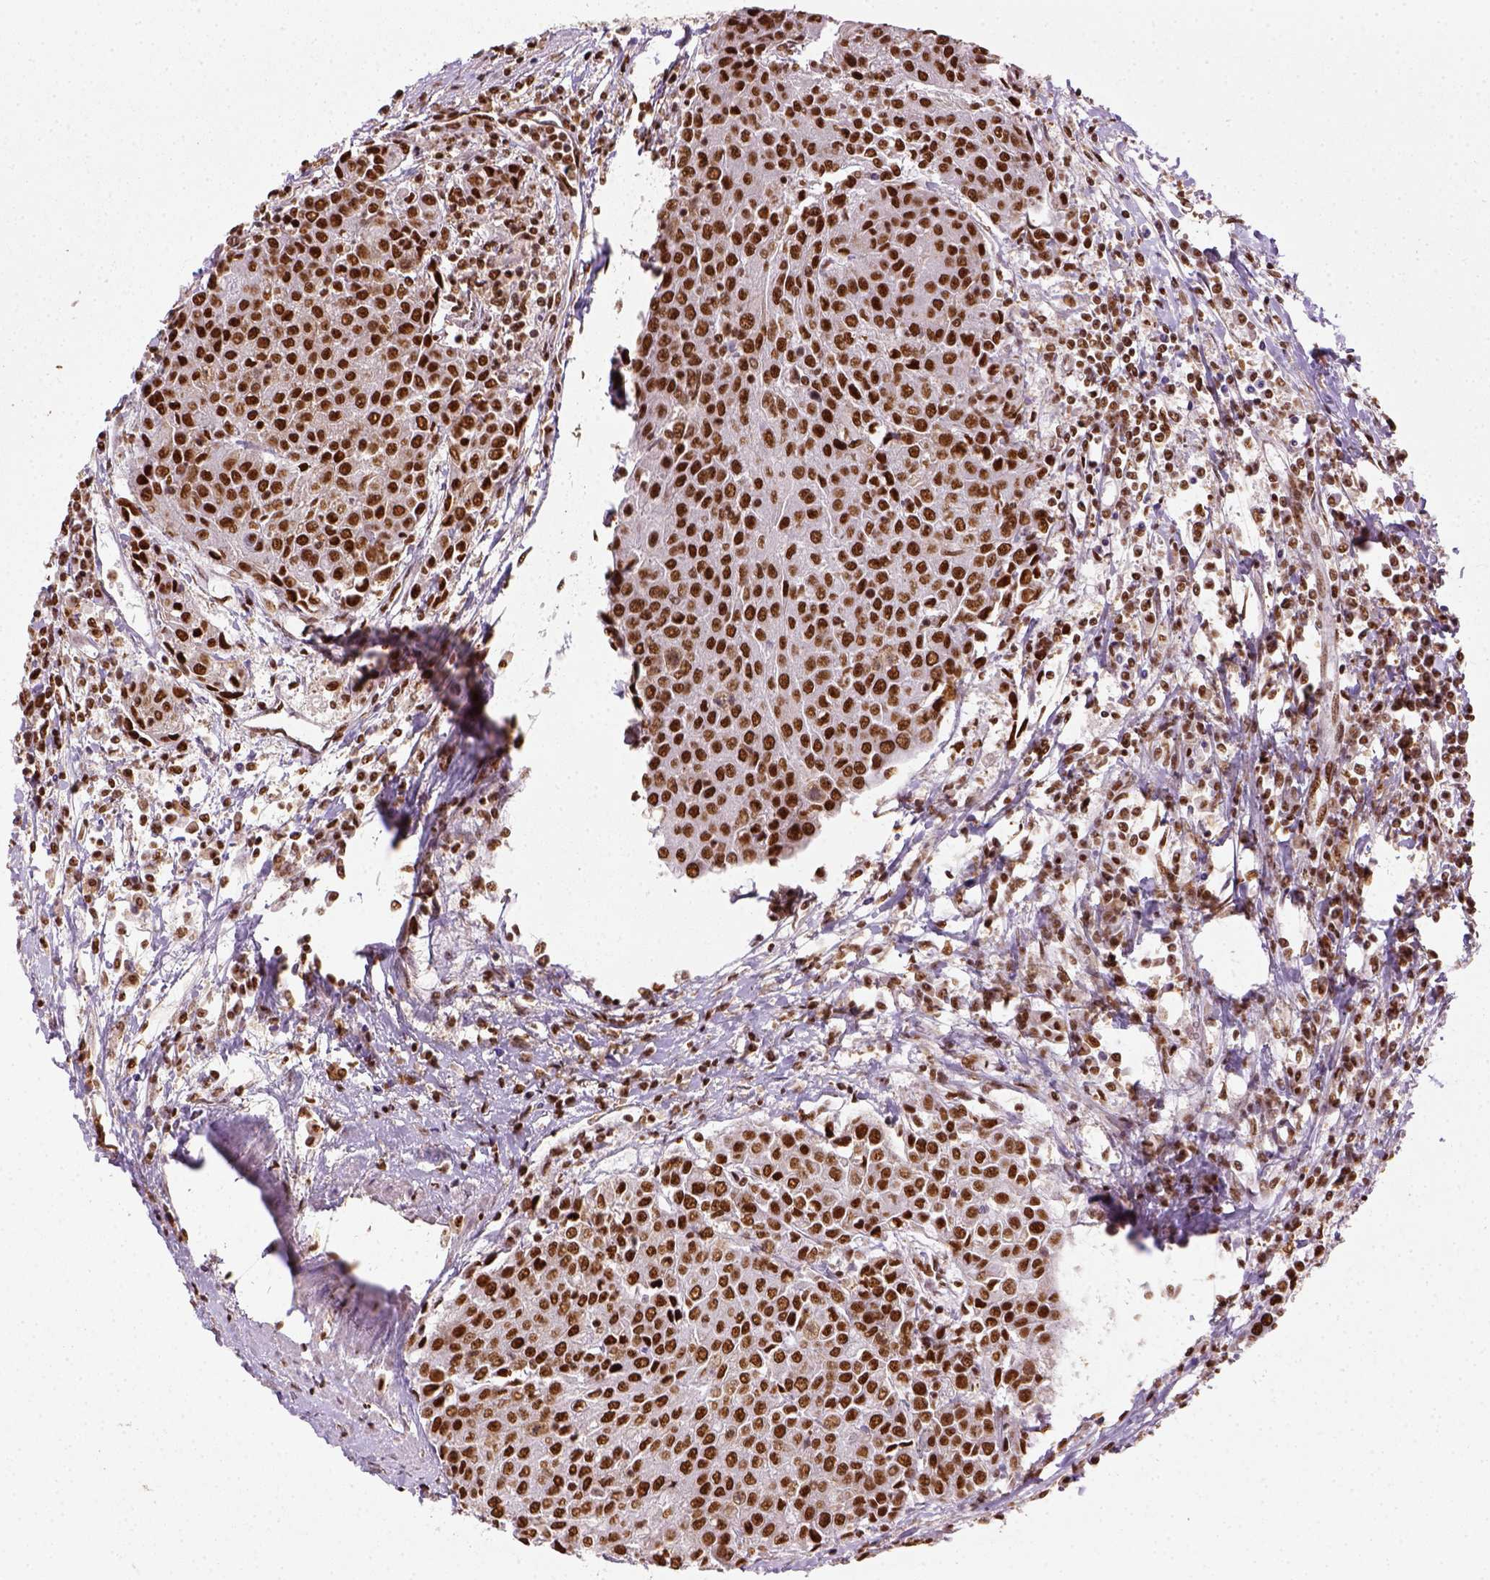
{"staining": {"intensity": "strong", "quantity": ">75%", "location": "nuclear"}, "tissue": "urothelial cancer", "cell_type": "Tumor cells", "image_type": "cancer", "snomed": [{"axis": "morphology", "description": "Urothelial carcinoma, High grade"}, {"axis": "topography", "description": "Urinary bladder"}], "caption": "The immunohistochemical stain shows strong nuclear positivity in tumor cells of urothelial cancer tissue.", "gene": "CCAR1", "patient": {"sex": "female", "age": 85}}